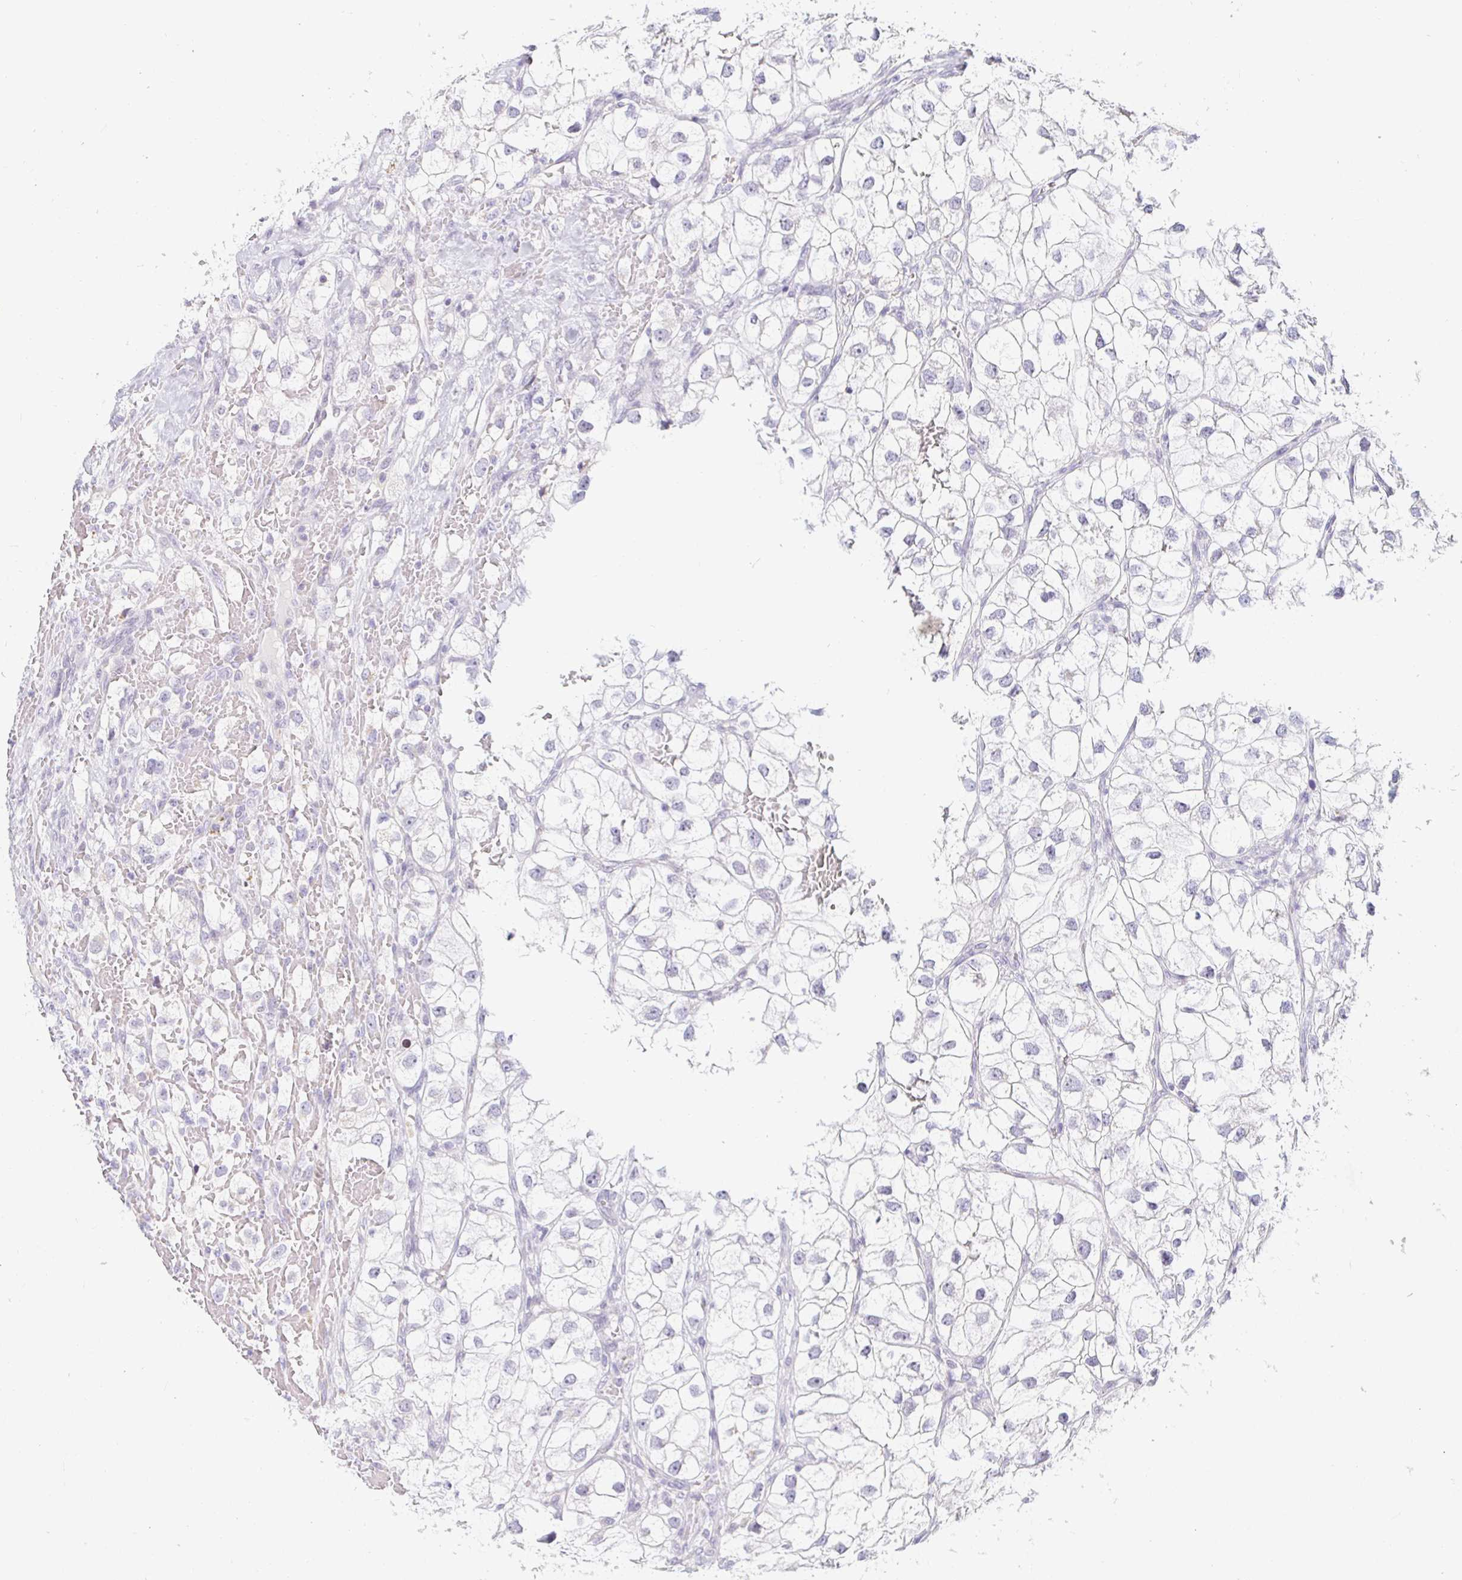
{"staining": {"intensity": "negative", "quantity": "none", "location": "none"}, "tissue": "renal cancer", "cell_type": "Tumor cells", "image_type": "cancer", "snomed": [{"axis": "morphology", "description": "Adenocarcinoma, NOS"}, {"axis": "topography", "description": "Kidney"}], "caption": "Human adenocarcinoma (renal) stained for a protein using immunohistochemistry (IHC) reveals no positivity in tumor cells.", "gene": "OR51D1", "patient": {"sex": "male", "age": 59}}